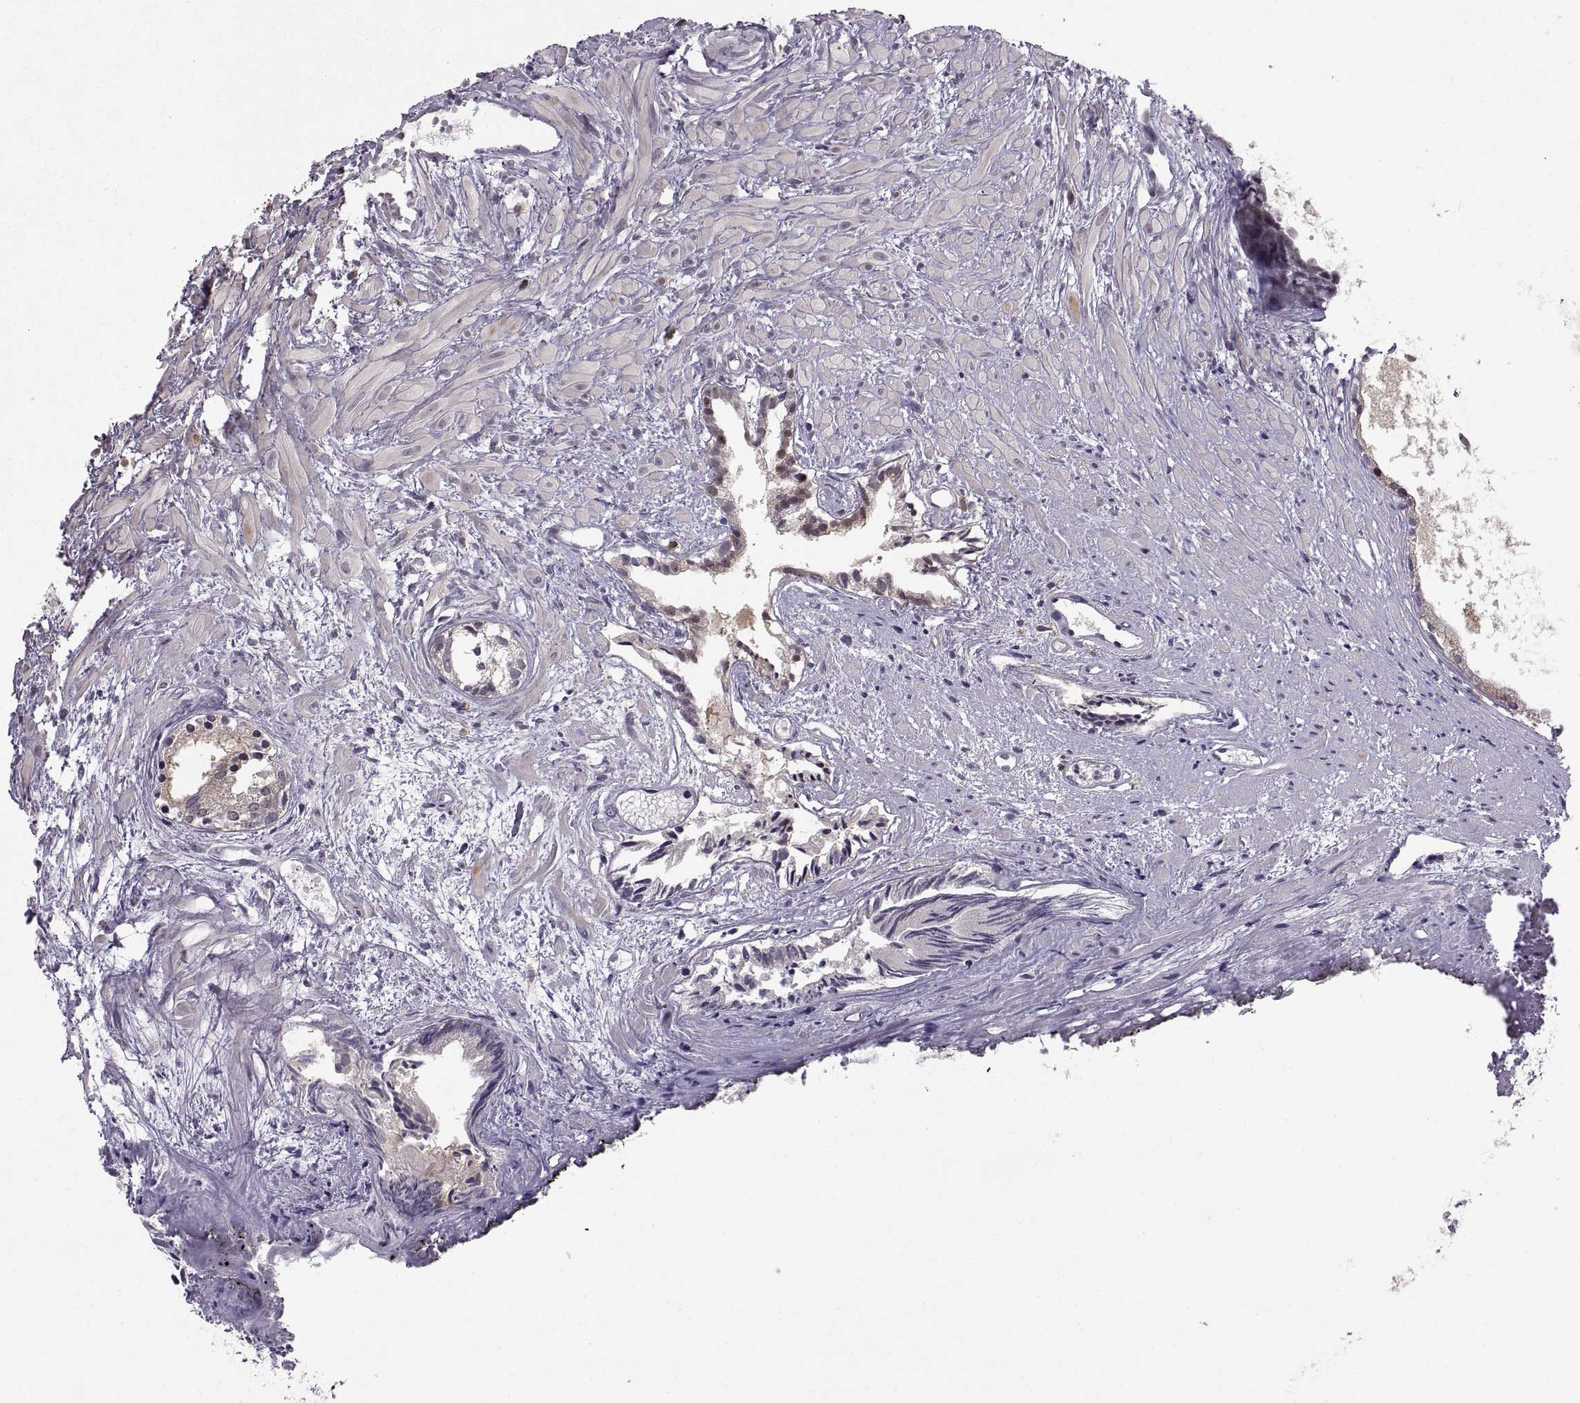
{"staining": {"intensity": "negative", "quantity": "none", "location": "none"}, "tissue": "prostate cancer", "cell_type": "Tumor cells", "image_type": "cancer", "snomed": [{"axis": "morphology", "description": "Adenocarcinoma, High grade"}, {"axis": "topography", "description": "Prostate"}], "caption": "Immunohistochemistry (IHC) image of prostate cancer (high-grade adenocarcinoma) stained for a protein (brown), which exhibits no expression in tumor cells. (DAB immunohistochemistry (IHC) visualized using brightfield microscopy, high magnification).", "gene": "CHFR", "patient": {"sex": "male", "age": 79}}